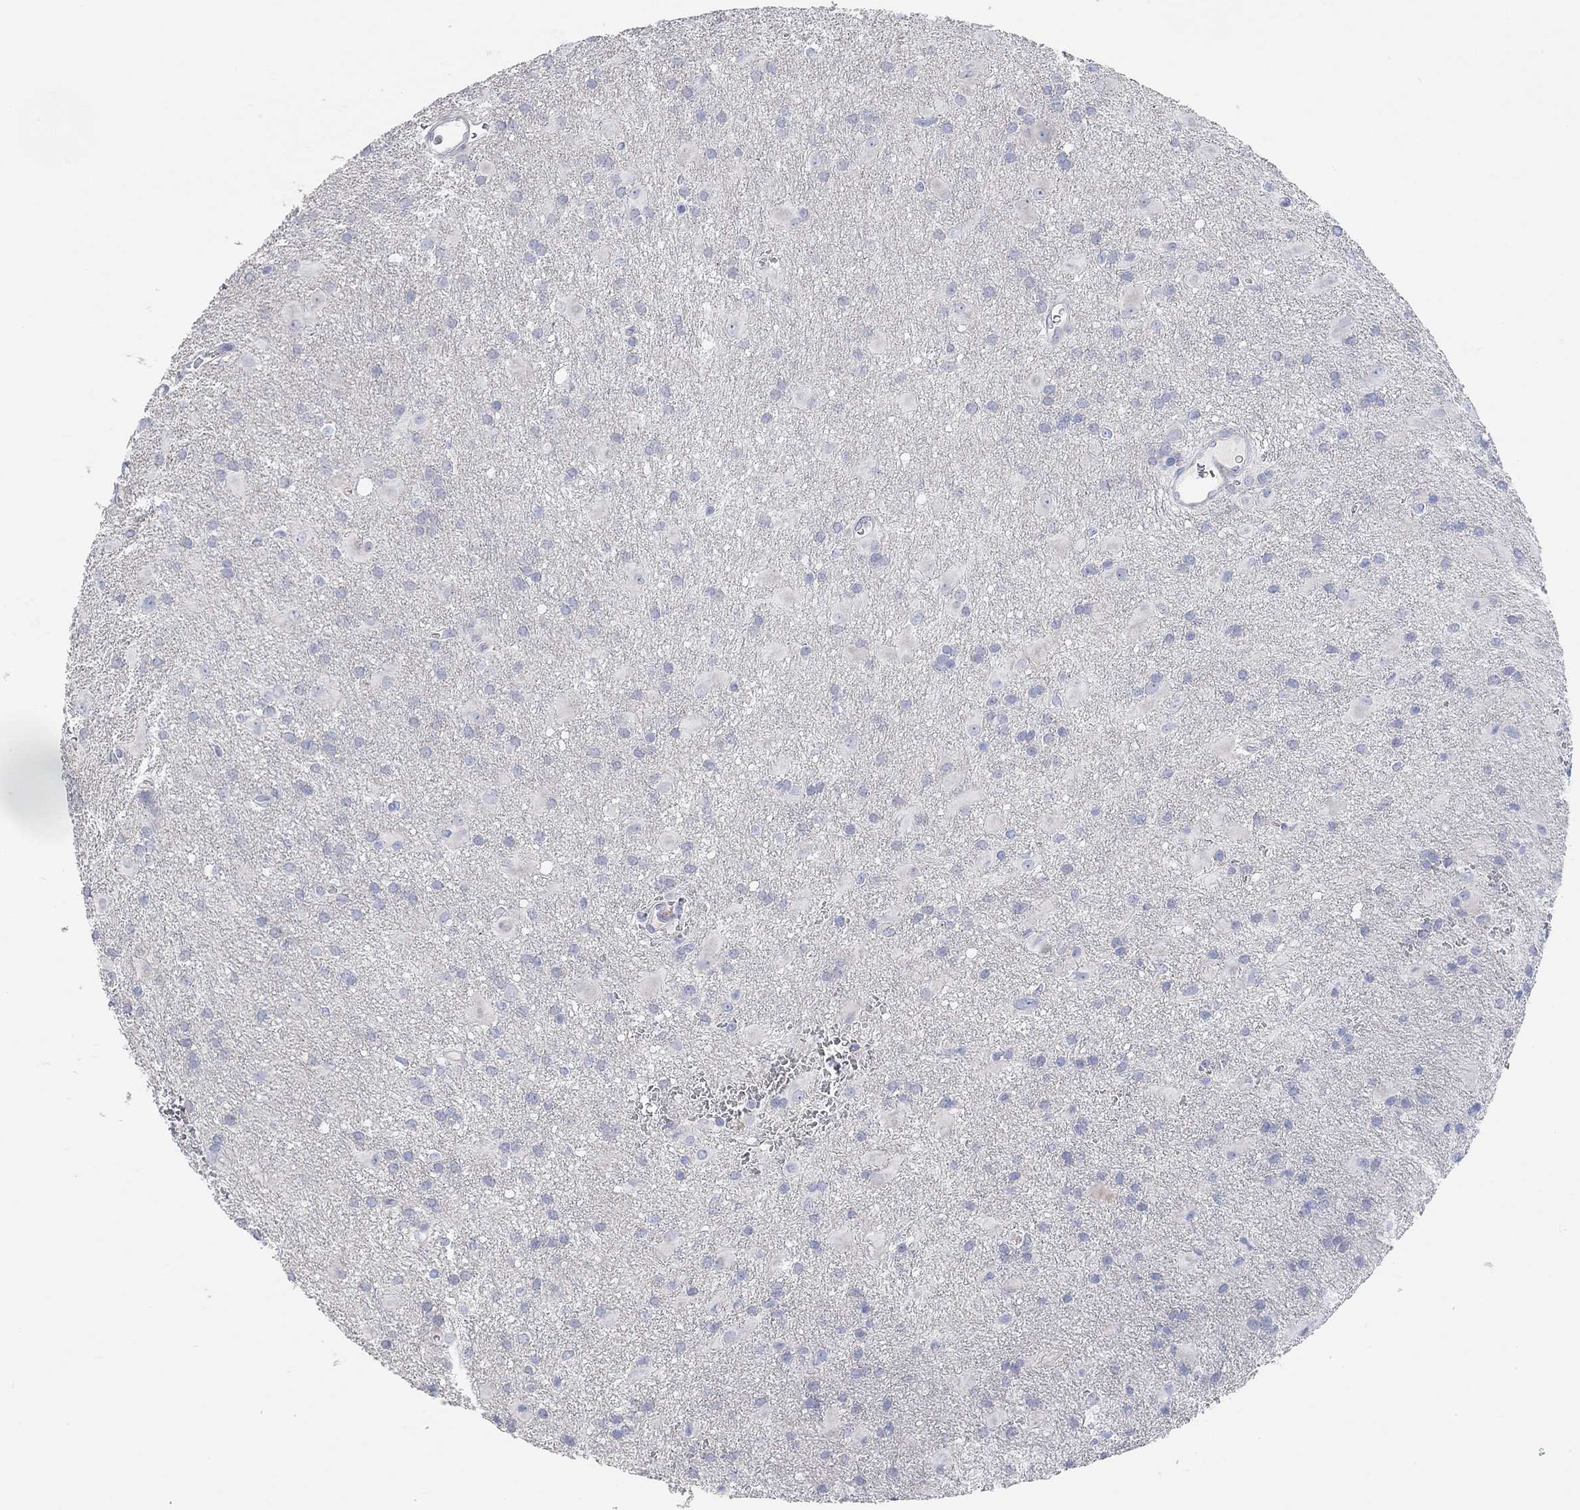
{"staining": {"intensity": "negative", "quantity": "none", "location": "none"}, "tissue": "glioma", "cell_type": "Tumor cells", "image_type": "cancer", "snomed": [{"axis": "morphology", "description": "Glioma, malignant, Low grade"}, {"axis": "topography", "description": "Brain"}], "caption": "This is an immunohistochemistry image of human glioma. There is no expression in tumor cells.", "gene": "NLRP14", "patient": {"sex": "male", "age": 58}}